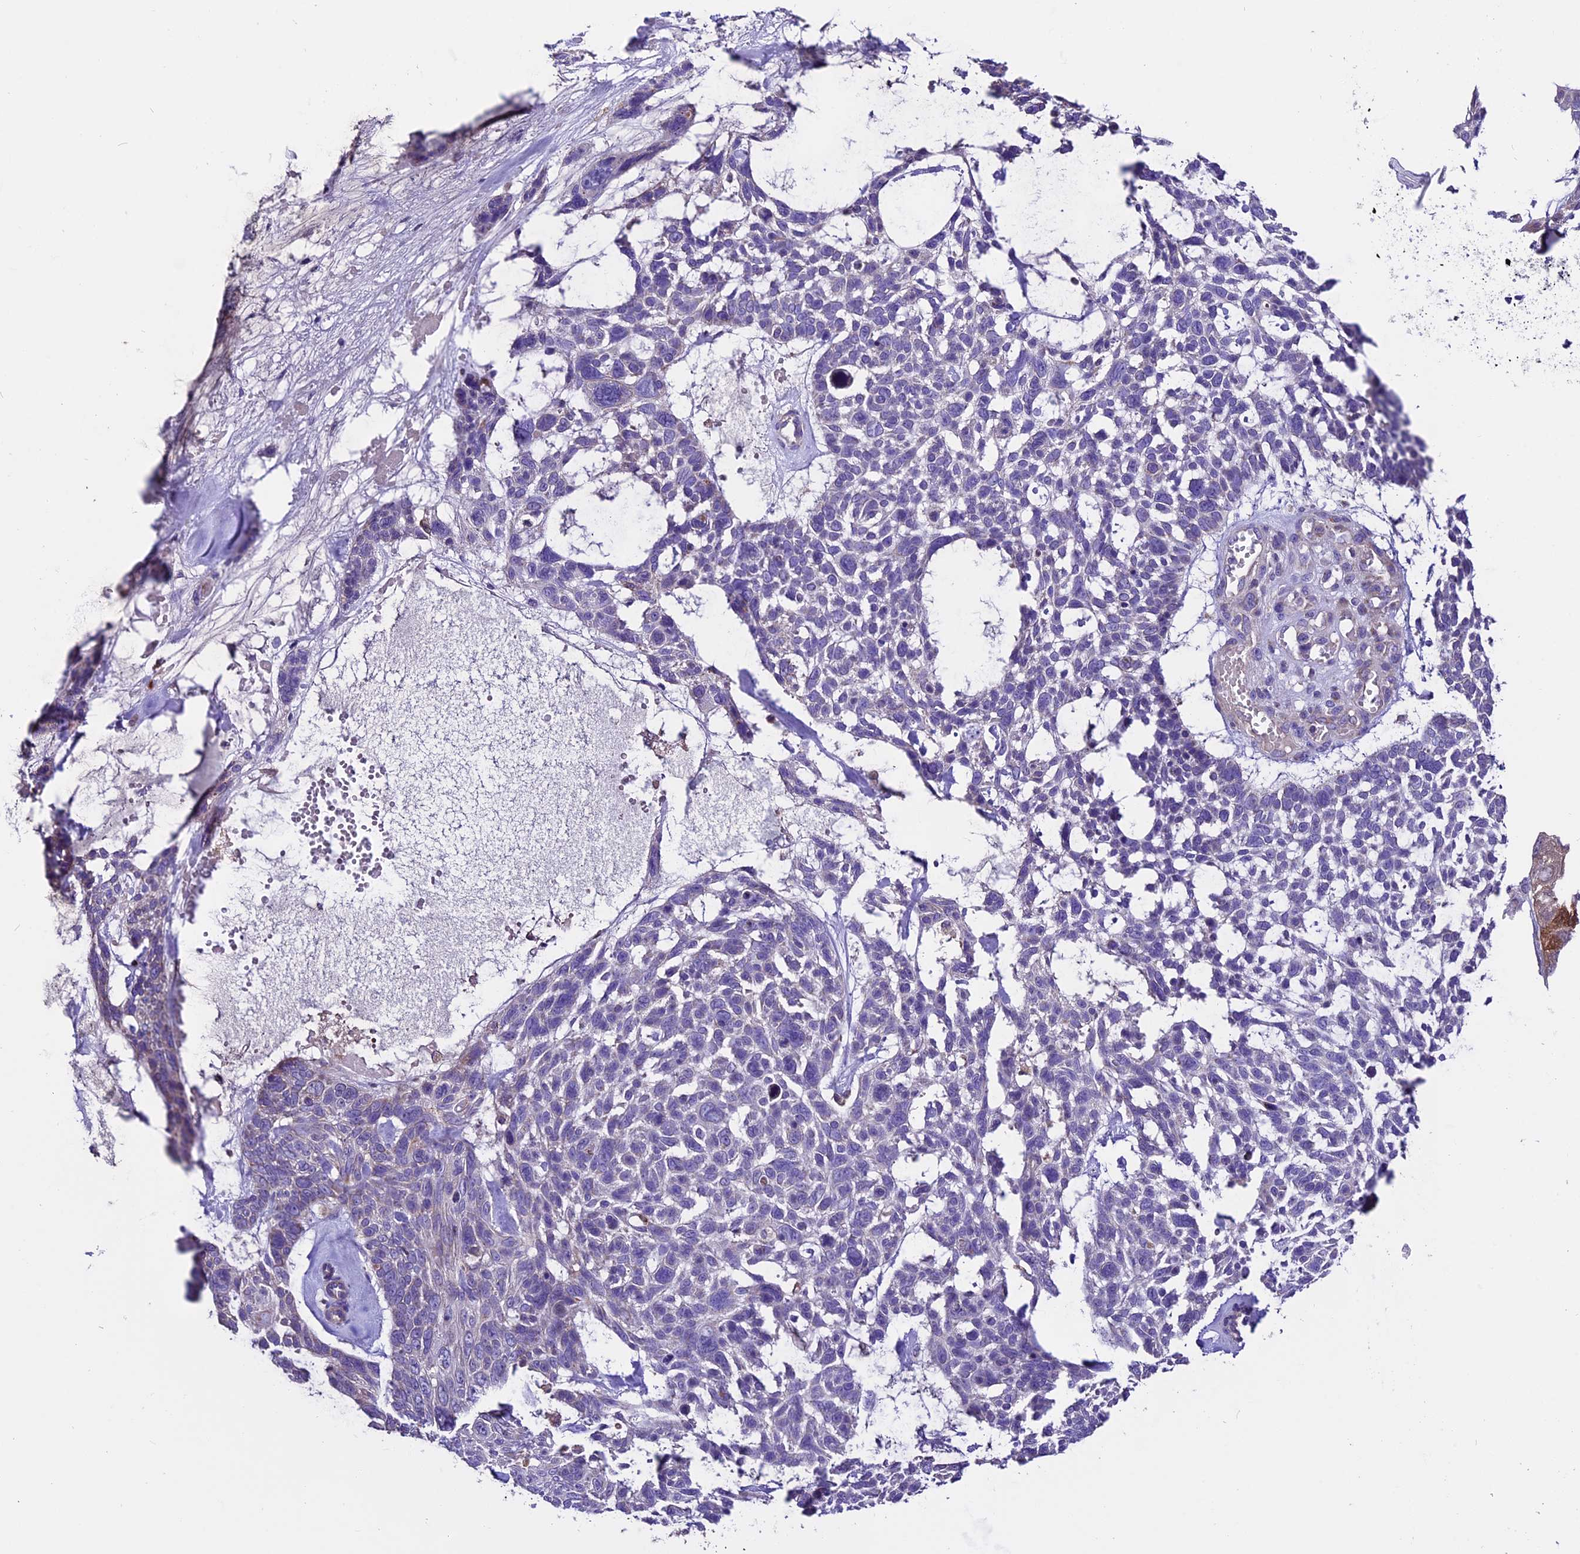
{"staining": {"intensity": "negative", "quantity": "none", "location": "none"}, "tissue": "skin cancer", "cell_type": "Tumor cells", "image_type": "cancer", "snomed": [{"axis": "morphology", "description": "Basal cell carcinoma"}, {"axis": "topography", "description": "Skin"}], "caption": "High magnification brightfield microscopy of skin cancer stained with DAB (brown) and counterstained with hematoxylin (blue): tumor cells show no significant expression.", "gene": "DDX28", "patient": {"sex": "male", "age": 88}}